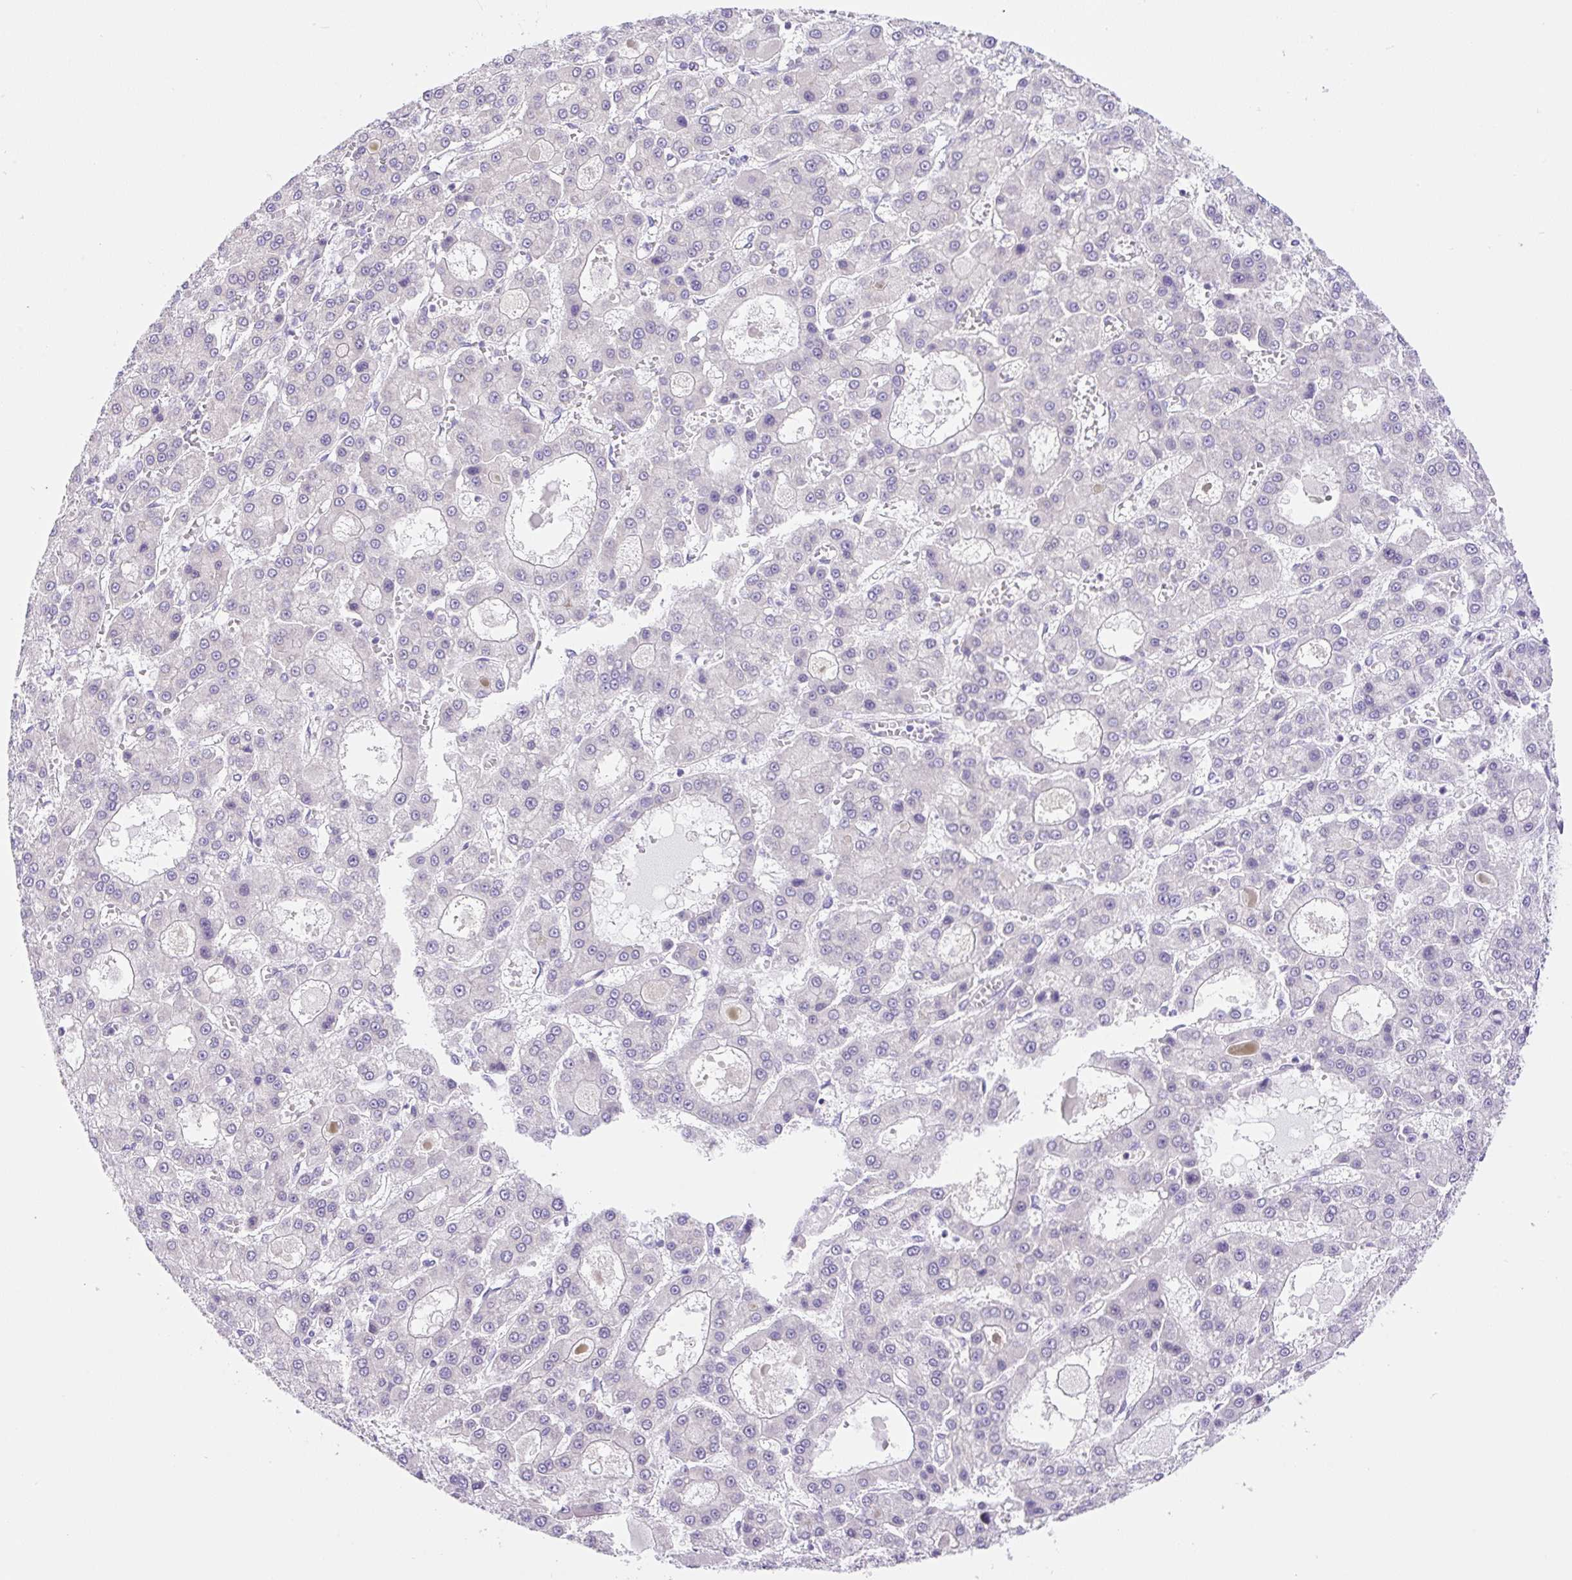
{"staining": {"intensity": "negative", "quantity": "none", "location": "none"}, "tissue": "liver cancer", "cell_type": "Tumor cells", "image_type": "cancer", "snomed": [{"axis": "morphology", "description": "Carcinoma, Hepatocellular, NOS"}, {"axis": "topography", "description": "Liver"}], "caption": "Immunohistochemistry (IHC) of human hepatocellular carcinoma (liver) displays no positivity in tumor cells. (Brightfield microscopy of DAB immunohistochemistry (IHC) at high magnification).", "gene": "CAMK2B", "patient": {"sex": "male", "age": 70}}